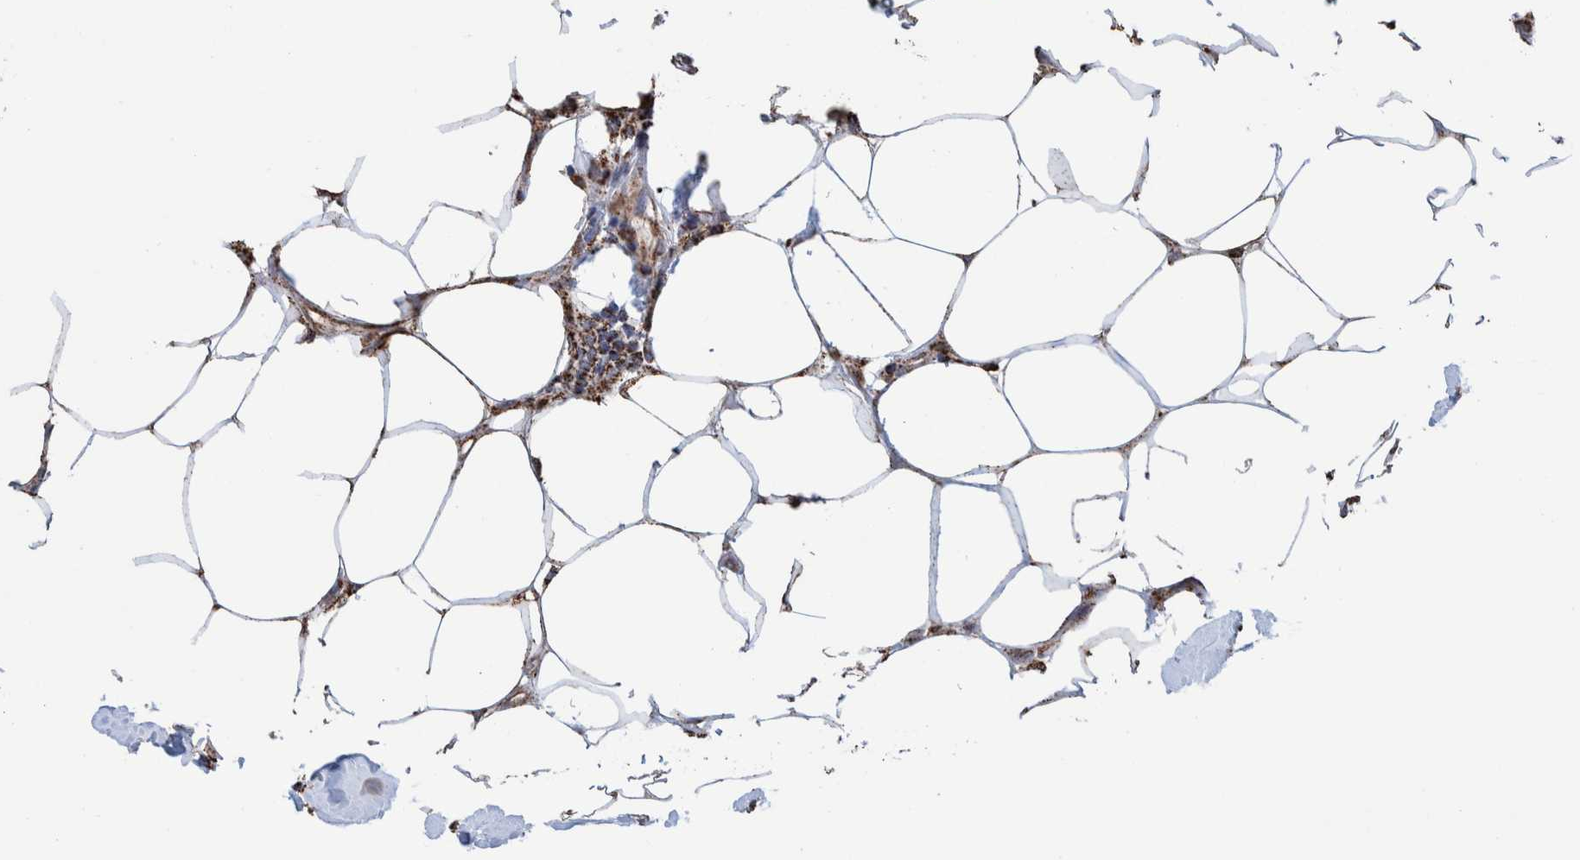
{"staining": {"intensity": "moderate", "quantity": ">75%", "location": "cytoplasmic/membranous"}, "tissue": "breast cancer", "cell_type": "Tumor cells", "image_type": "cancer", "snomed": [{"axis": "morphology", "description": "Duct carcinoma"}, {"axis": "topography", "description": "Breast"}], "caption": "IHC of infiltrating ductal carcinoma (breast) demonstrates medium levels of moderate cytoplasmic/membranous staining in about >75% of tumor cells. (Brightfield microscopy of DAB IHC at high magnification).", "gene": "DECR1", "patient": {"sex": "female", "age": 37}}